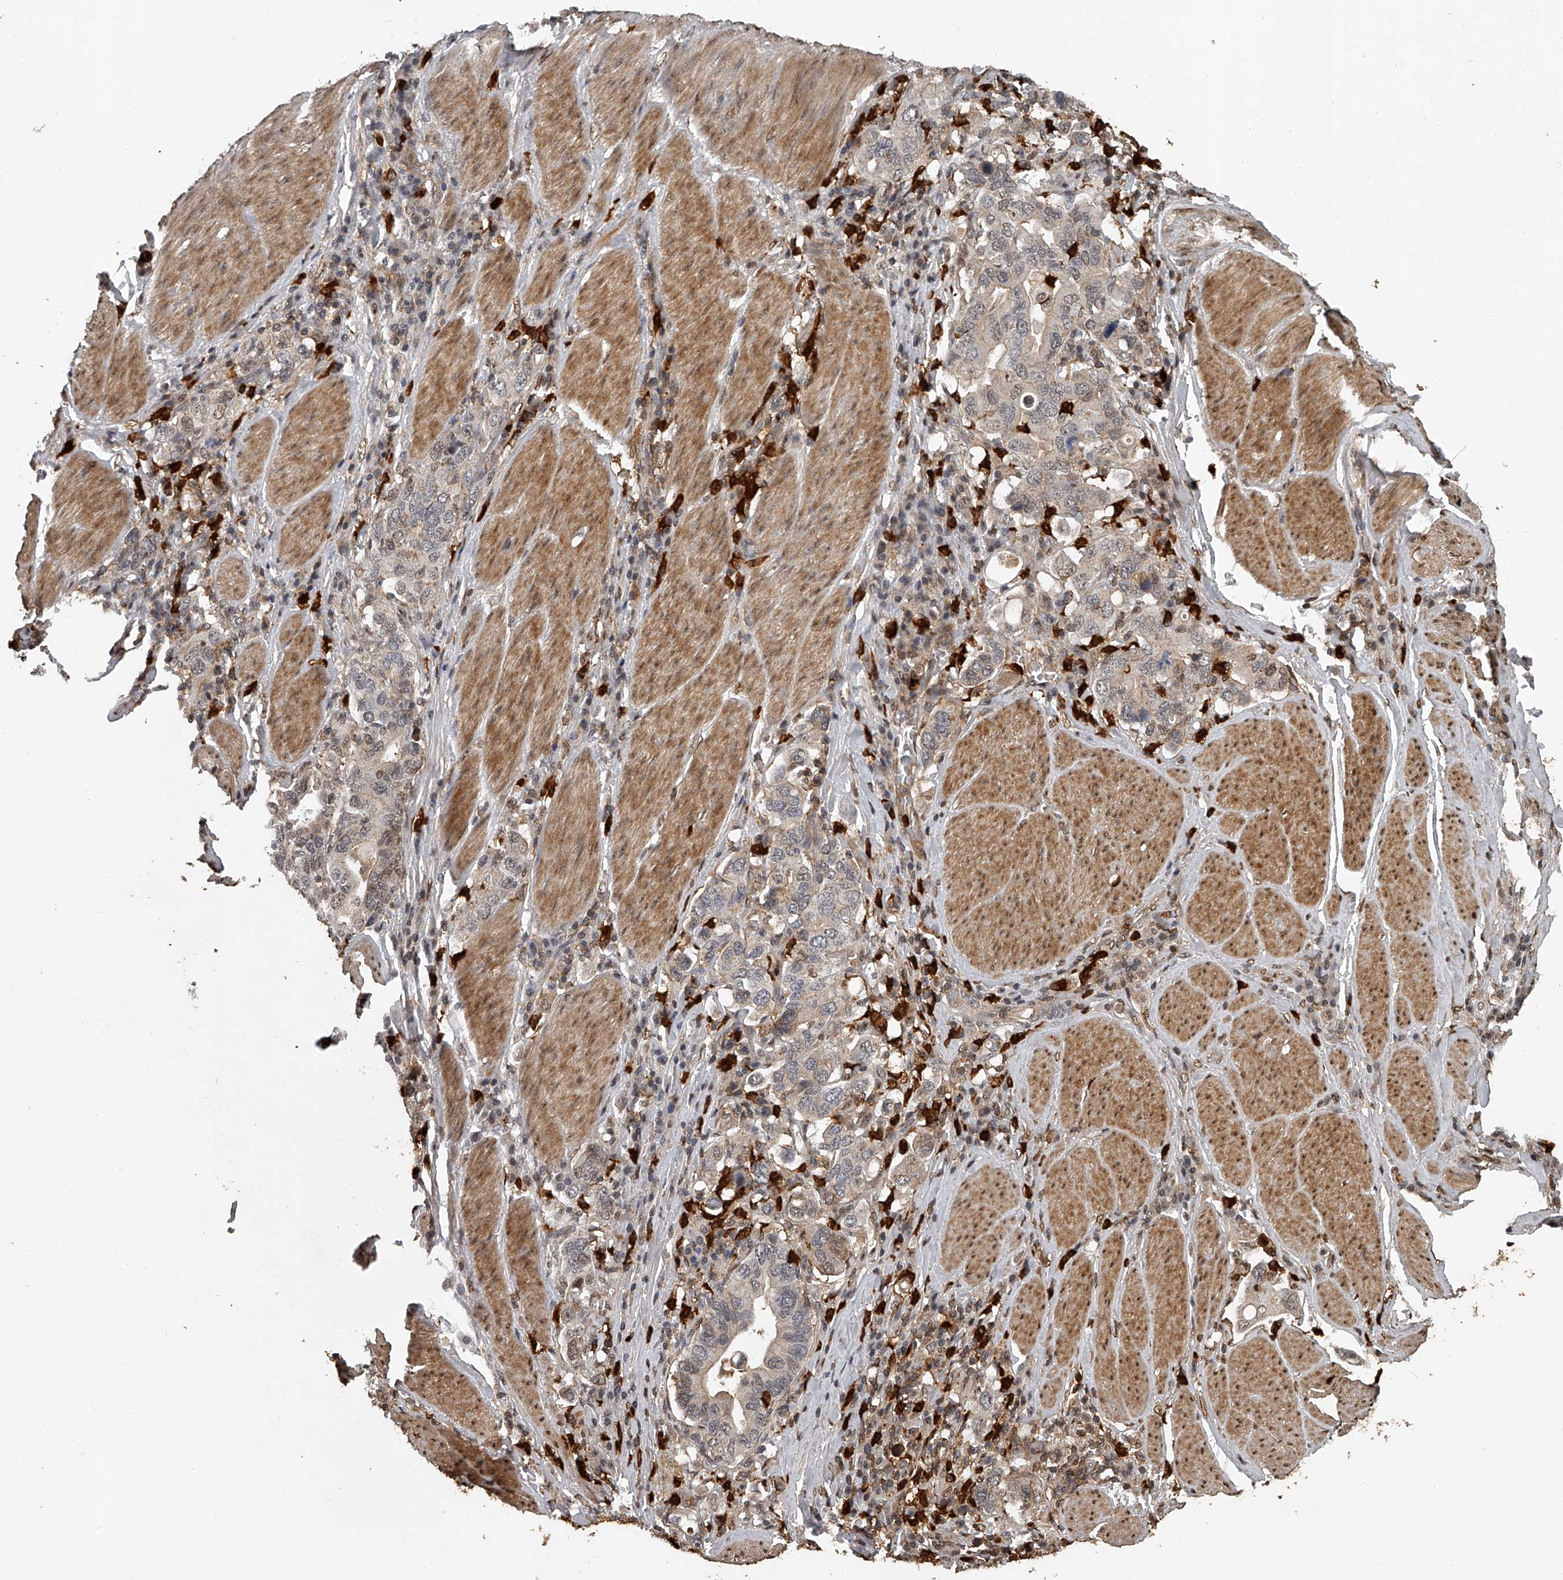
{"staining": {"intensity": "weak", "quantity": "<25%", "location": "nuclear"}, "tissue": "stomach cancer", "cell_type": "Tumor cells", "image_type": "cancer", "snomed": [{"axis": "morphology", "description": "Adenocarcinoma, NOS"}, {"axis": "topography", "description": "Stomach, upper"}], "caption": "Immunohistochemistry (IHC) image of stomach cancer (adenocarcinoma) stained for a protein (brown), which demonstrates no expression in tumor cells.", "gene": "PLEKHG1", "patient": {"sex": "male", "age": 62}}